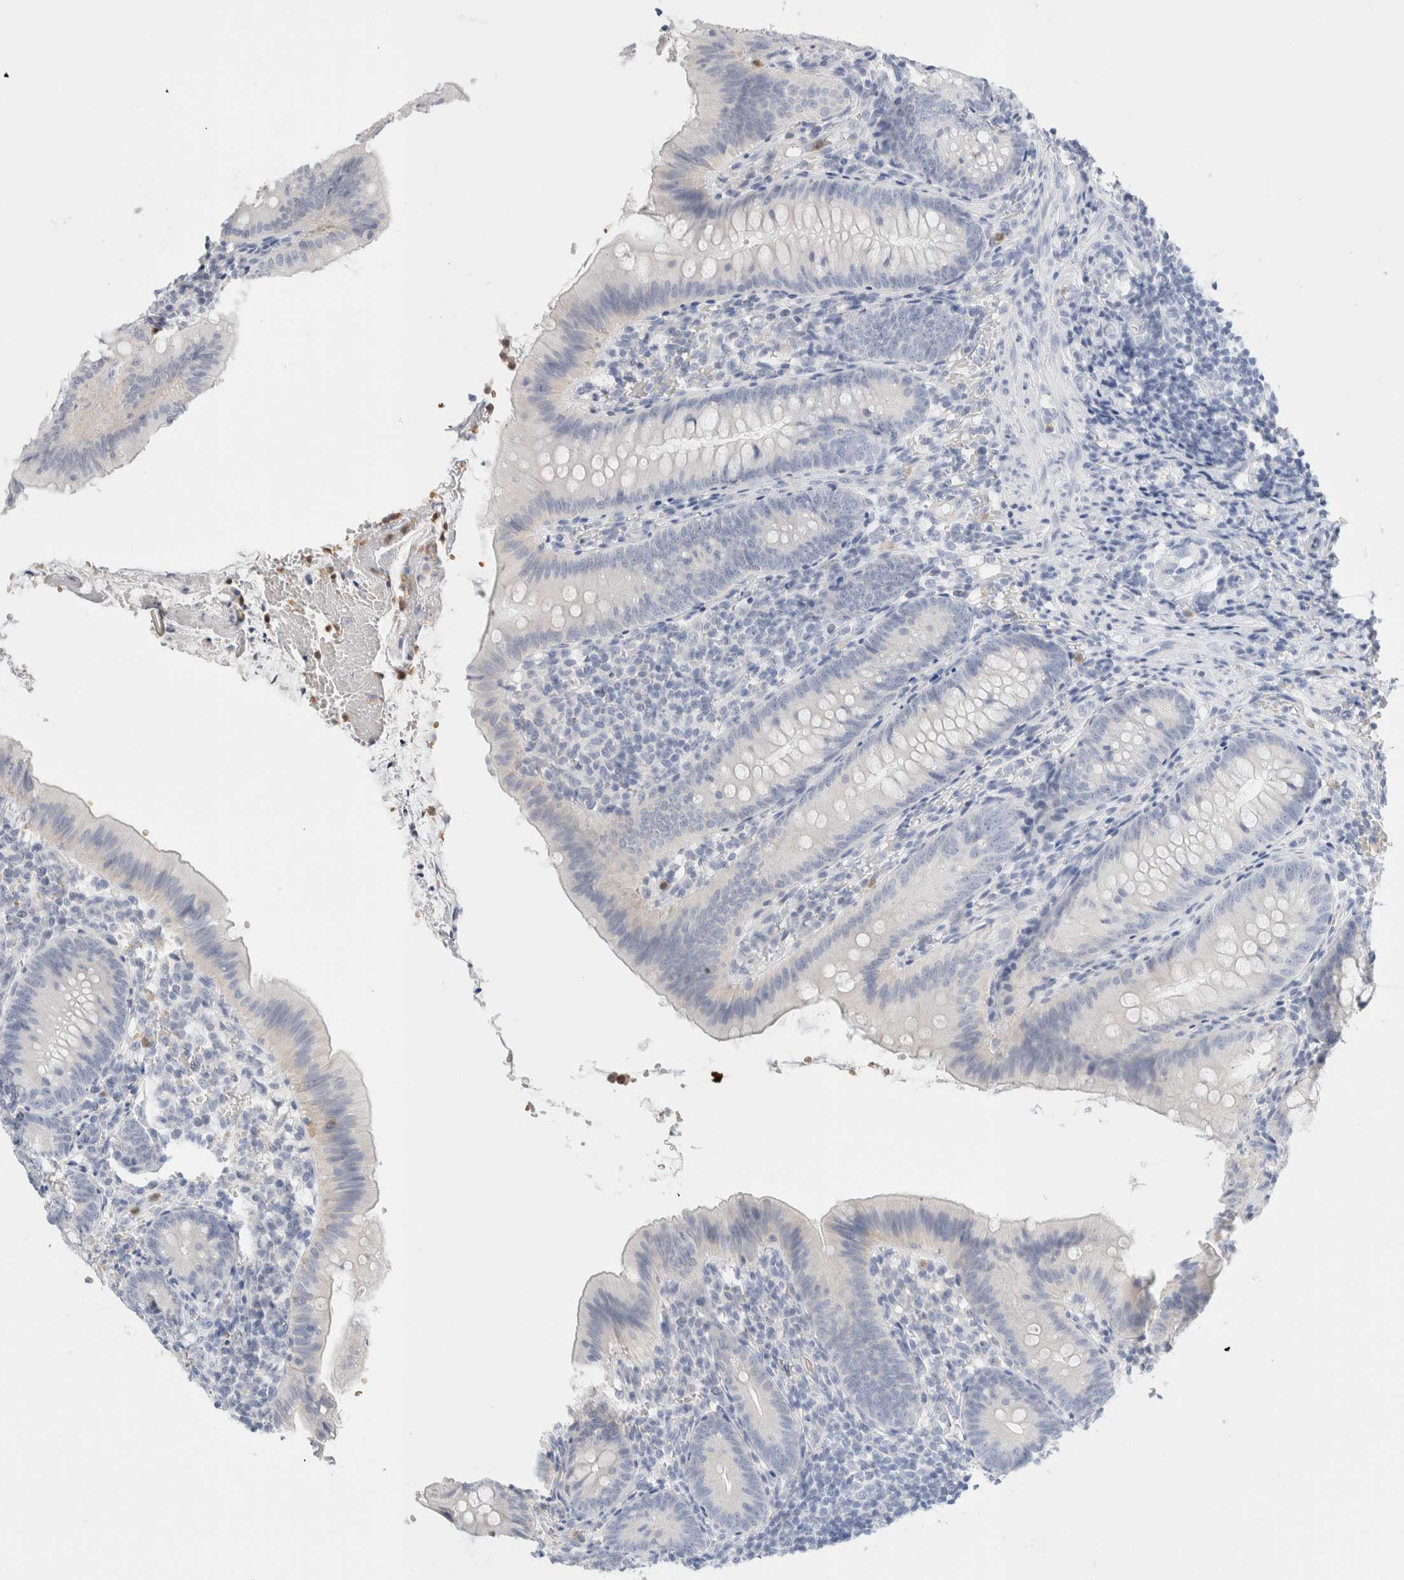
{"staining": {"intensity": "negative", "quantity": "none", "location": "none"}, "tissue": "appendix", "cell_type": "Glandular cells", "image_type": "normal", "snomed": [{"axis": "morphology", "description": "Normal tissue, NOS"}, {"axis": "topography", "description": "Appendix"}], "caption": "Immunohistochemistry (IHC) micrograph of normal appendix: human appendix stained with DAB reveals no significant protein expression in glandular cells. (DAB immunohistochemistry (IHC) with hematoxylin counter stain).", "gene": "ARG1", "patient": {"sex": "male", "age": 1}}